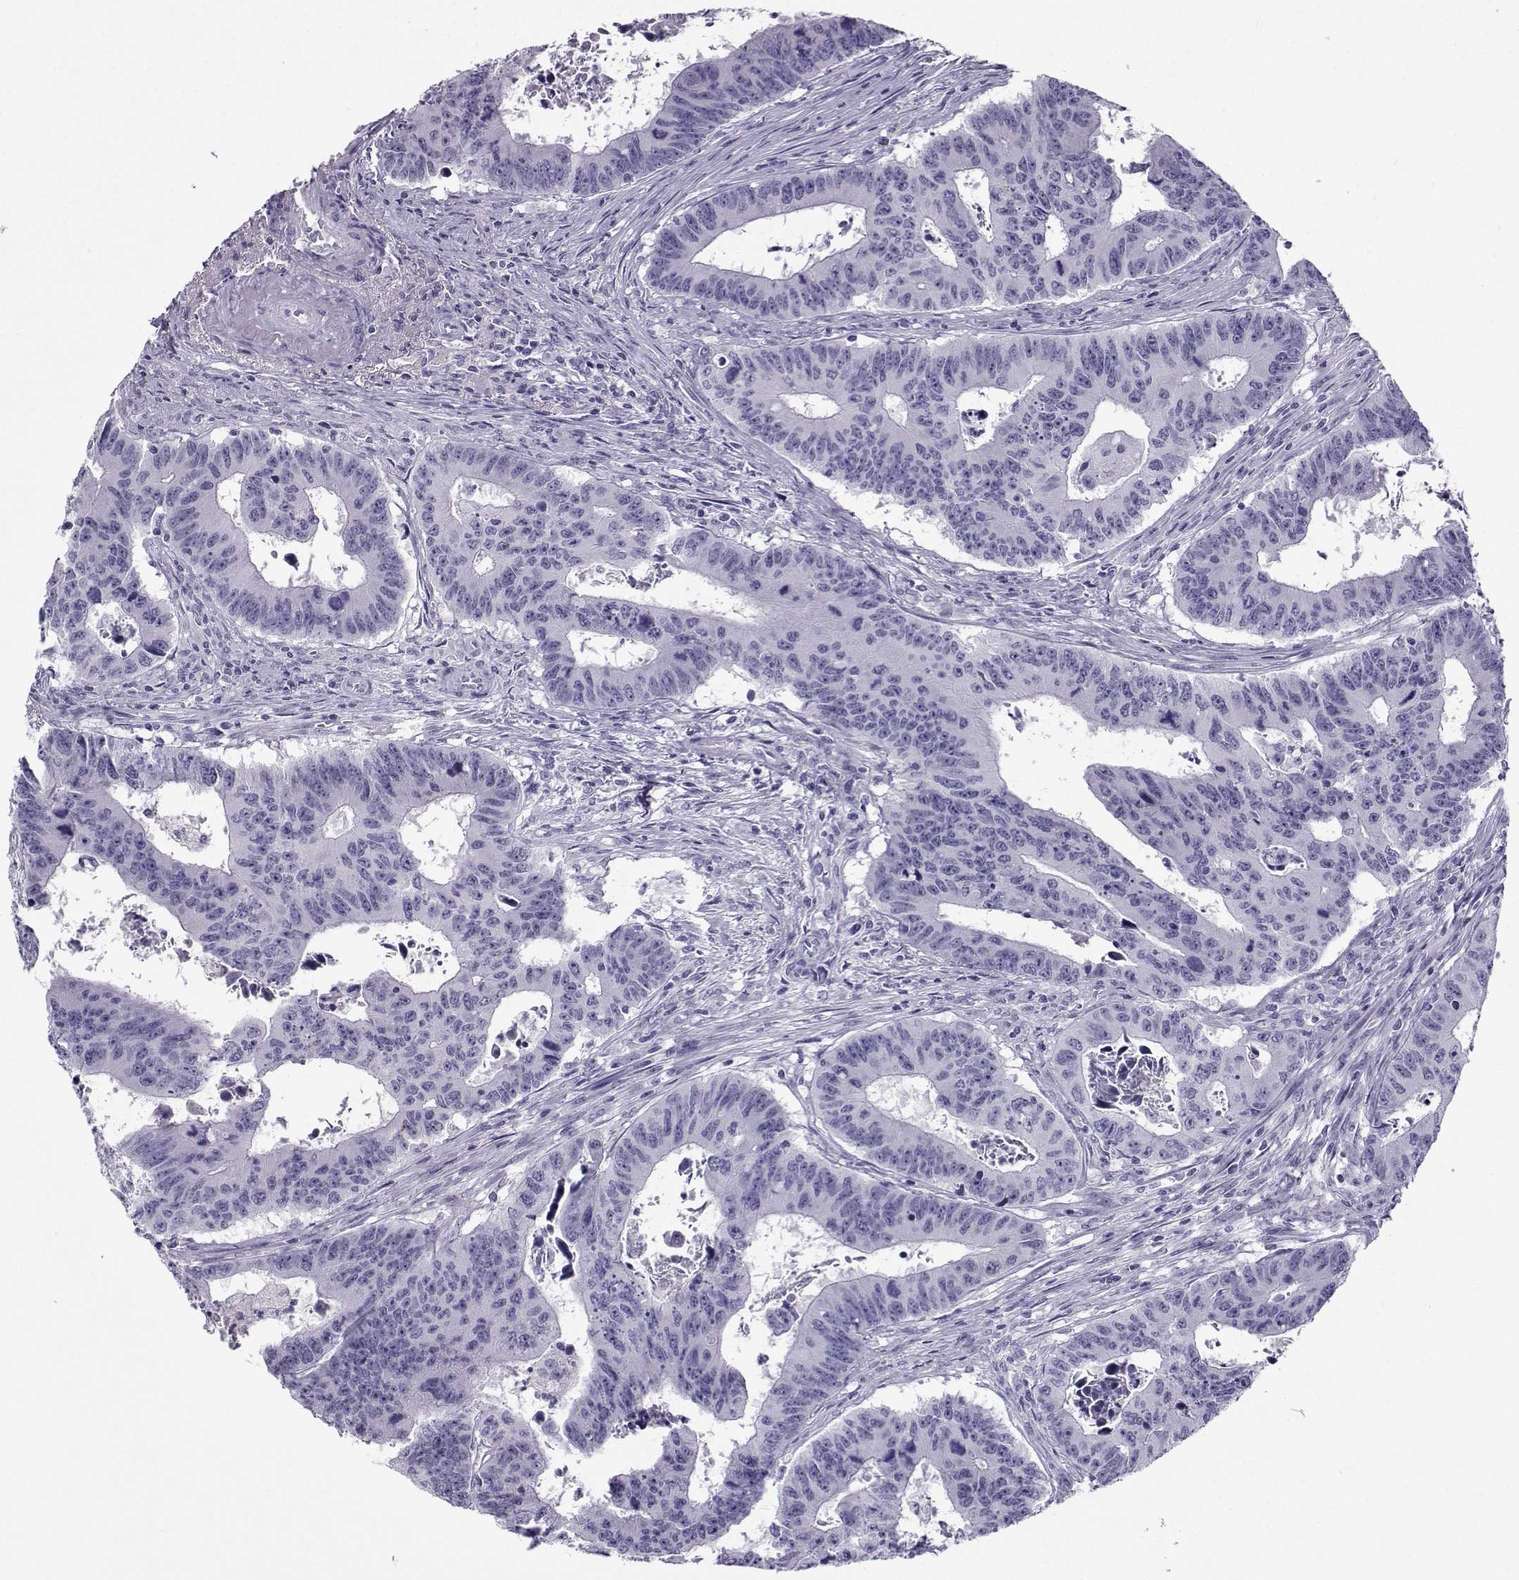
{"staining": {"intensity": "negative", "quantity": "none", "location": "none"}, "tissue": "colorectal cancer", "cell_type": "Tumor cells", "image_type": "cancer", "snomed": [{"axis": "morphology", "description": "Adenocarcinoma, NOS"}, {"axis": "topography", "description": "Appendix"}, {"axis": "topography", "description": "Colon"}, {"axis": "topography", "description": "Cecum"}, {"axis": "topography", "description": "Colon asc"}], "caption": "Tumor cells are negative for protein expression in human colorectal cancer (adenocarcinoma).", "gene": "ARMC2", "patient": {"sex": "female", "age": 85}}